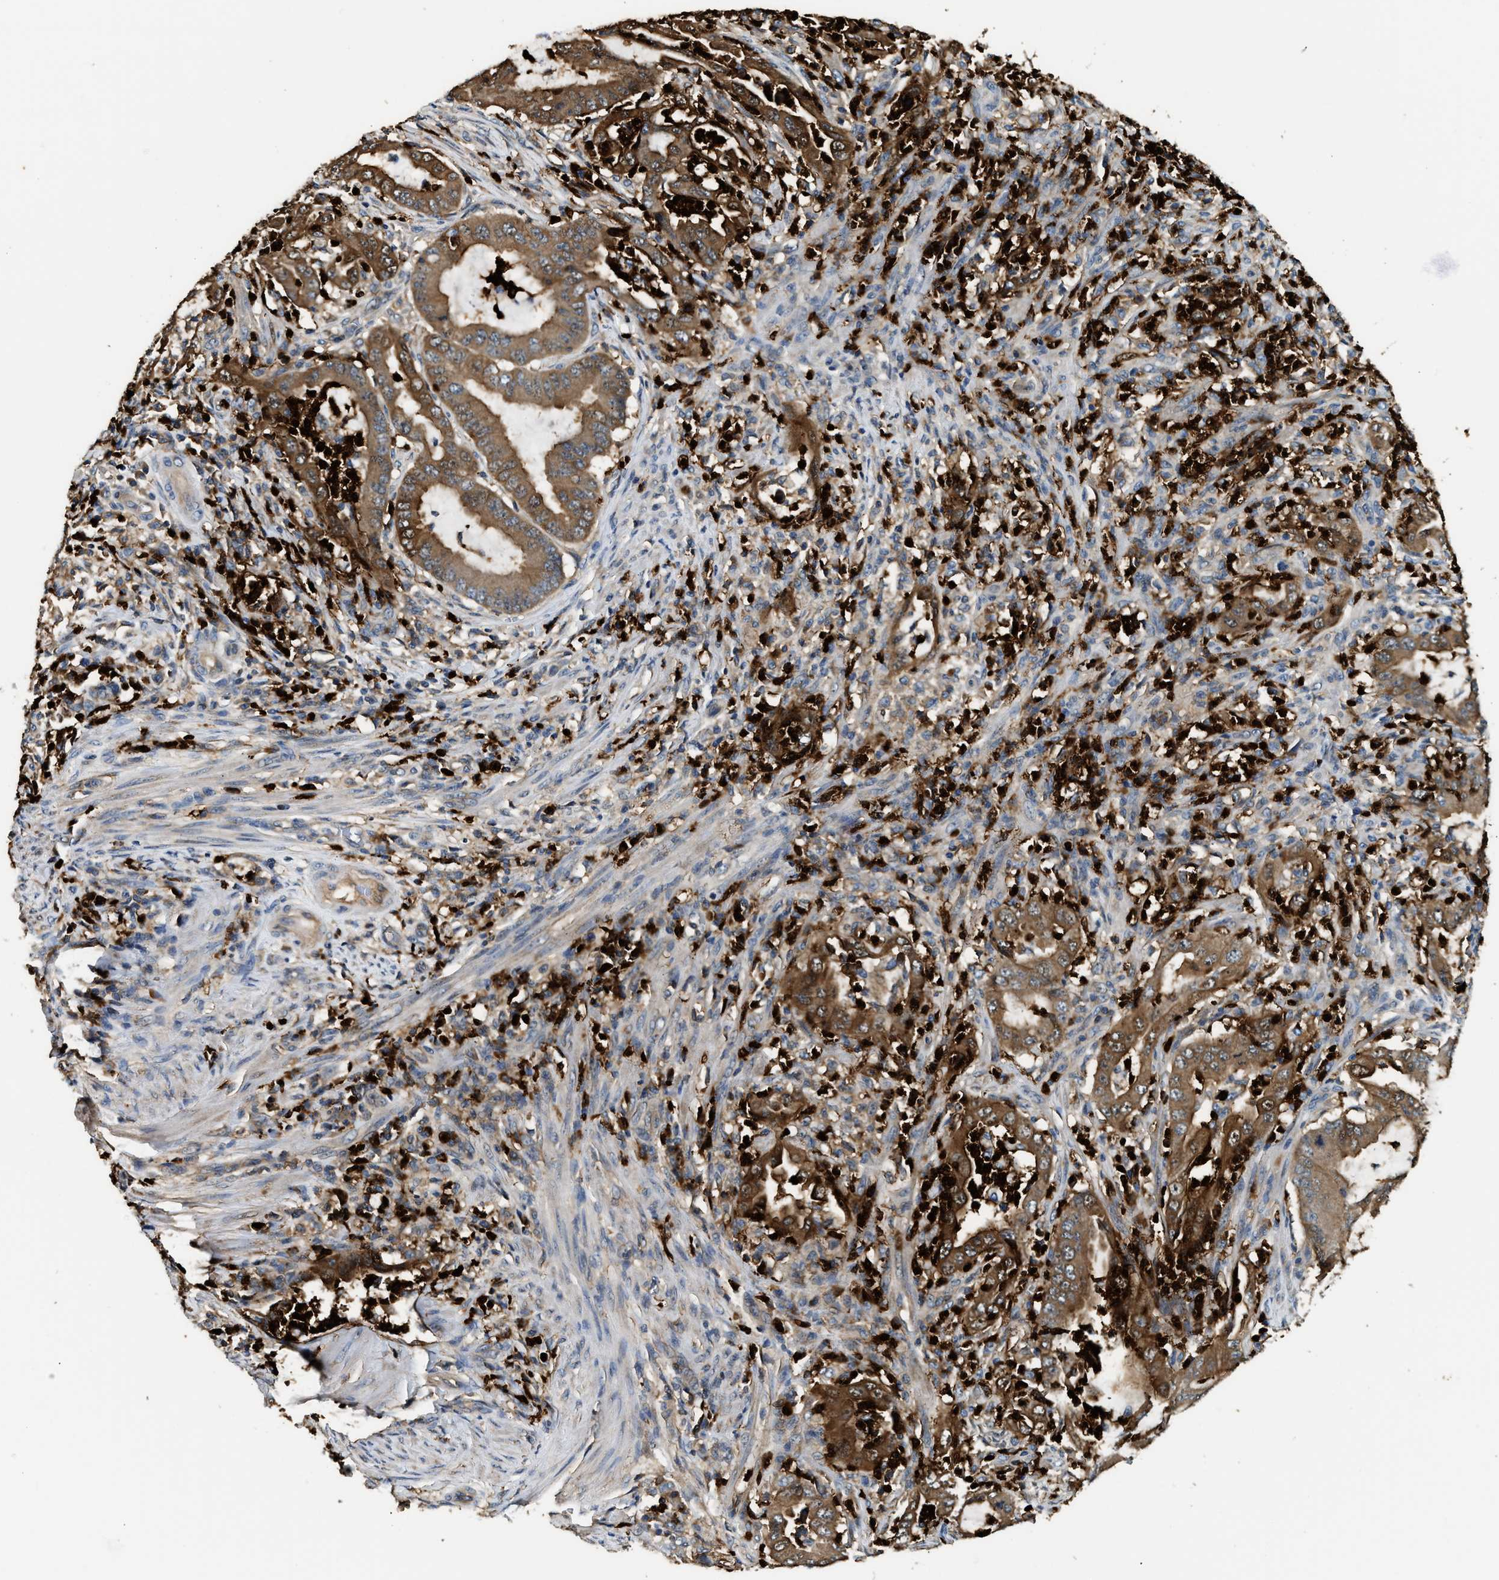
{"staining": {"intensity": "moderate", "quantity": ">75%", "location": "cytoplasmic/membranous"}, "tissue": "endometrial cancer", "cell_type": "Tumor cells", "image_type": "cancer", "snomed": [{"axis": "morphology", "description": "Adenocarcinoma, NOS"}, {"axis": "topography", "description": "Endometrium"}], "caption": "IHC (DAB) staining of endometrial cancer demonstrates moderate cytoplasmic/membranous protein expression in about >75% of tumor cells. The staining was performed using DAB, with brown indicating positive protein expression. Nuclei are stained blue with hematoxylin.", "gene": "ANXA3", "patient": {"sex": "female", "age": 70}}